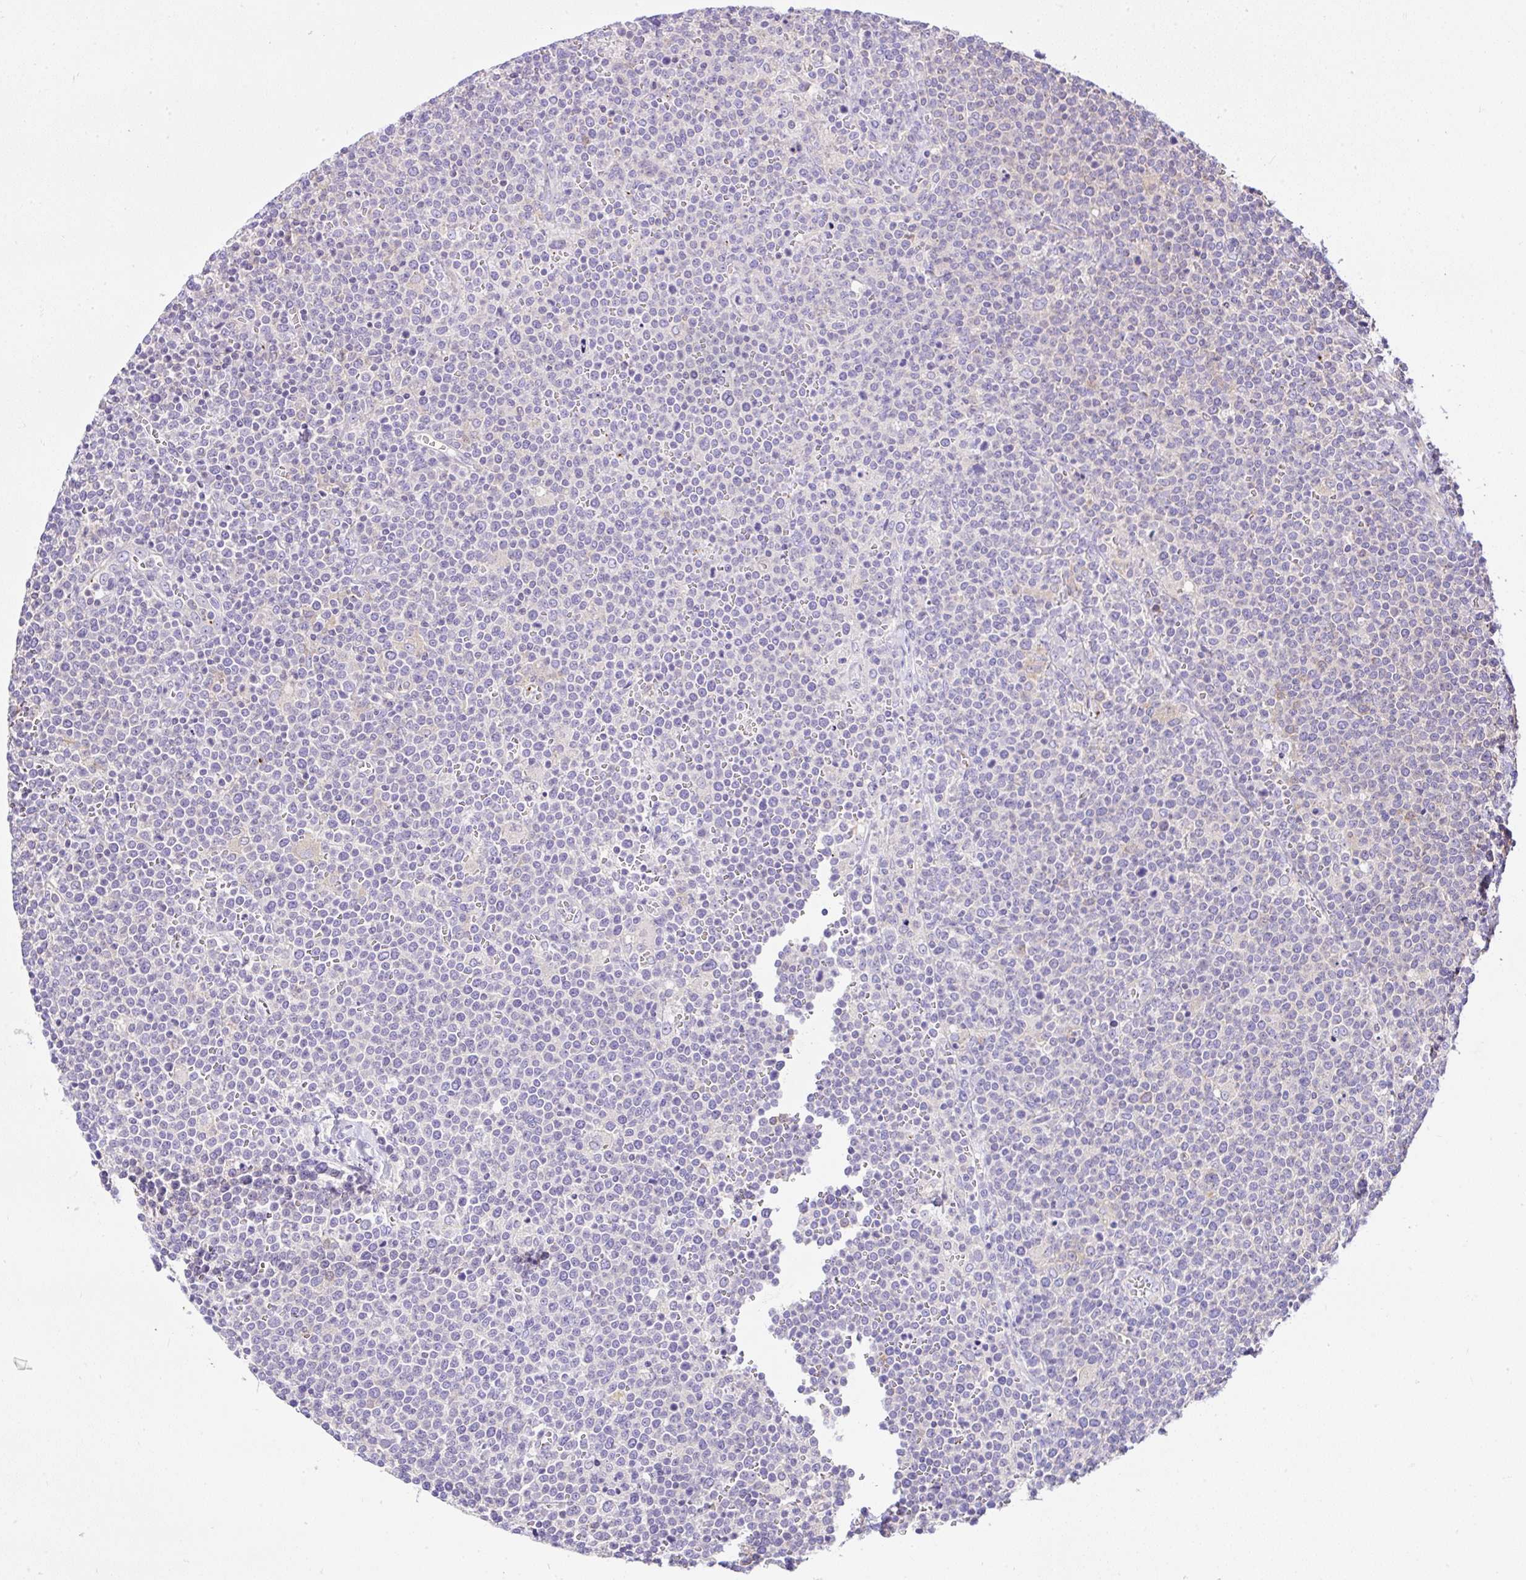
{"staining": {"intensity": "negative", "quantity": "none", "location": "none"}, "tissue": "lymphoma", "cell_type": "Tumor cells", "image_type": "cancer", "snomed": [{"axis": "morphology", "description": "Malignant lymphoma, non-Hodgkin's type, High grade"}, {"axis": "topography", "description": "Lymph node"}], "caption": "Human high-grade malignant lymphoma, non-Hodgkin's type stained for a protein using immunohistochemistry reveals no staining in tumor cells.", "gene": "CCDC142", "patient": {"sex": "male", "age": 61}}